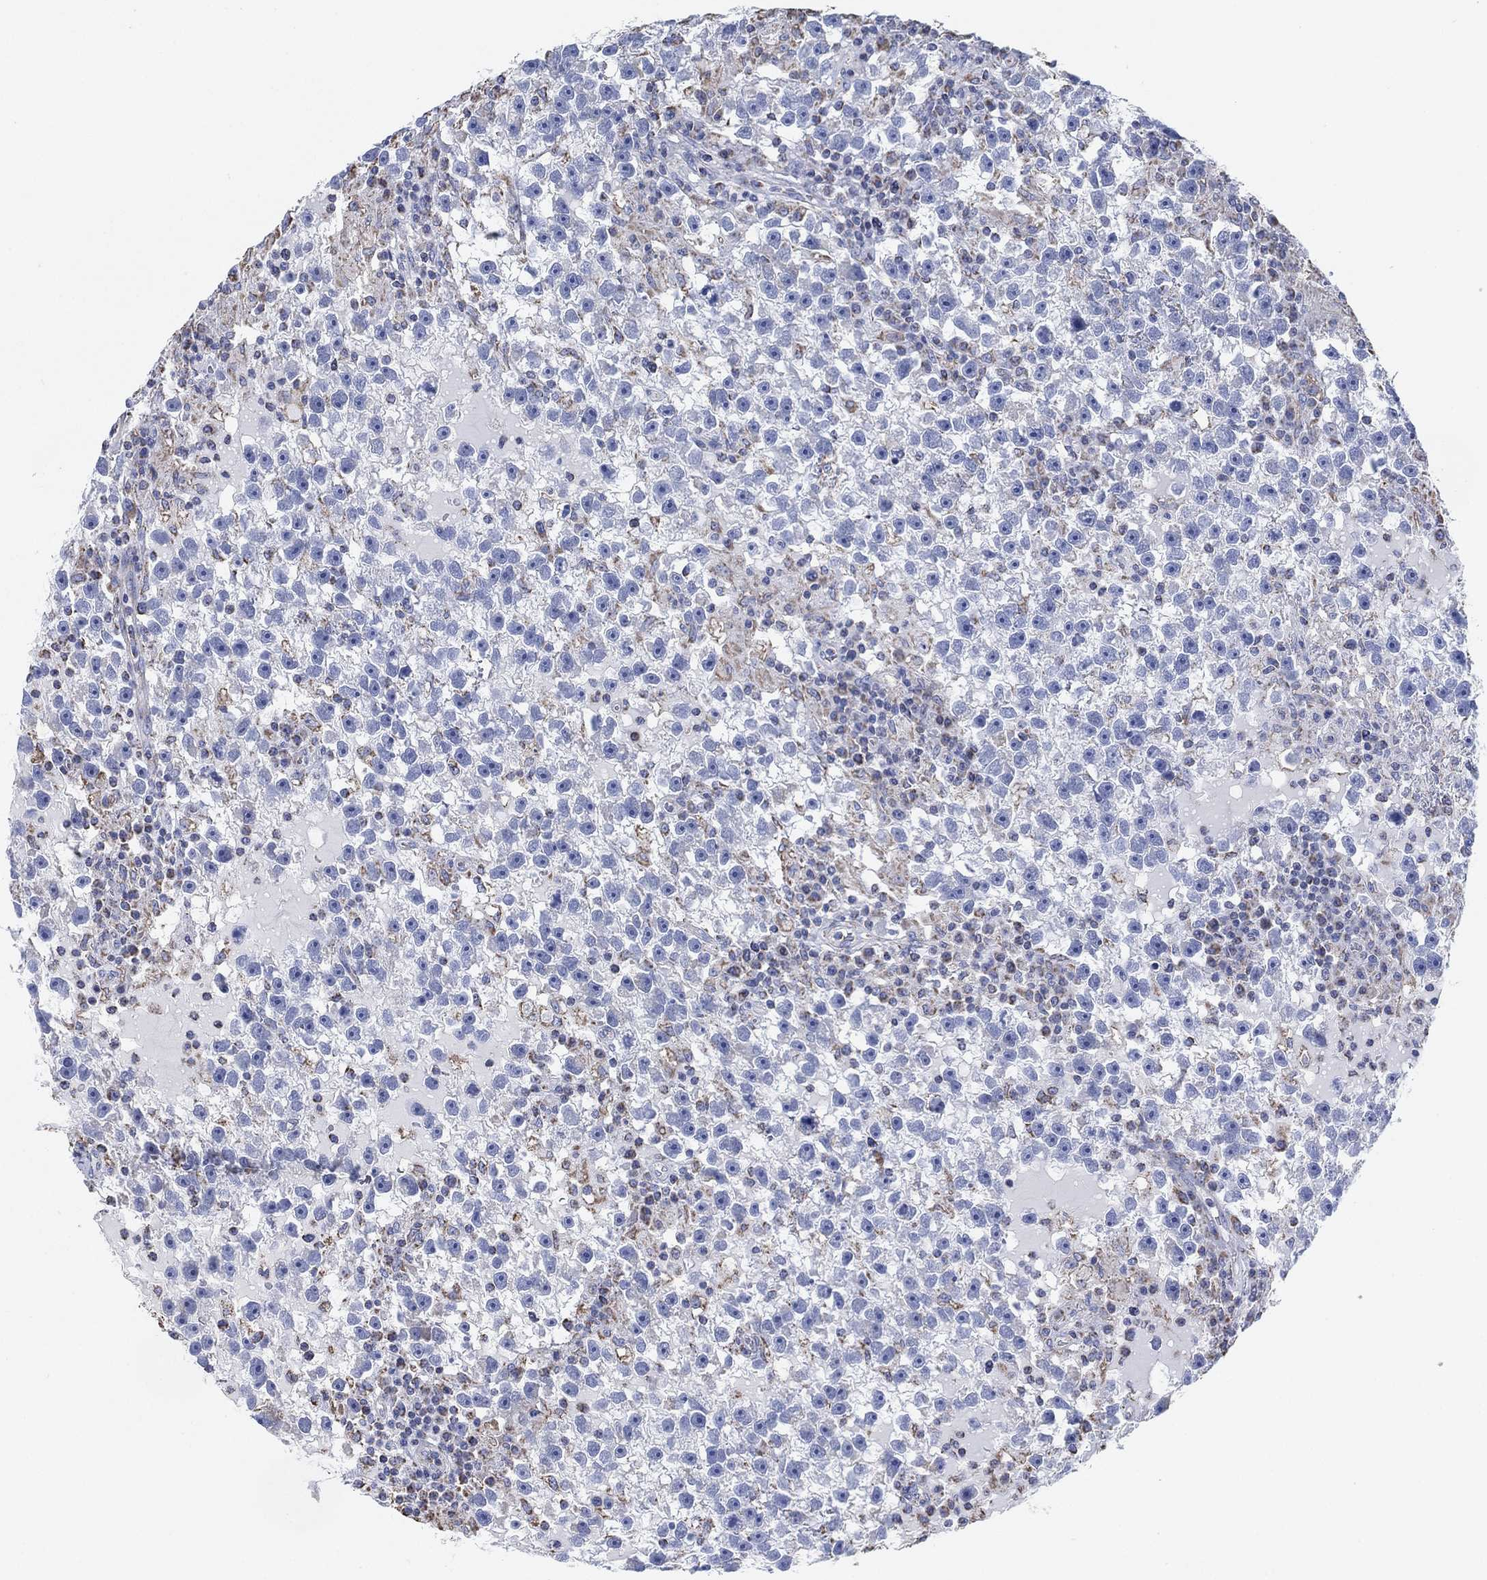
{"staining": {"intensity": "negative", "quantity": "none", "location": "none"}, "tissue": "testis cancer", "cell_type": "Tumor cells", "image_type": "cancer", "snomed": [{"axis": "morphology", "description": "Seminoma, NOS"}, {"axis": "topography", "description": "Testis"}], "caption": "Immunohistochemistry (IHC) histopathology image of human testis cancer stained for a protein (brown), which shows no expression in tumor cells.", "gene": "CFTR", "patient": {"sex": "male", "age": 47}}